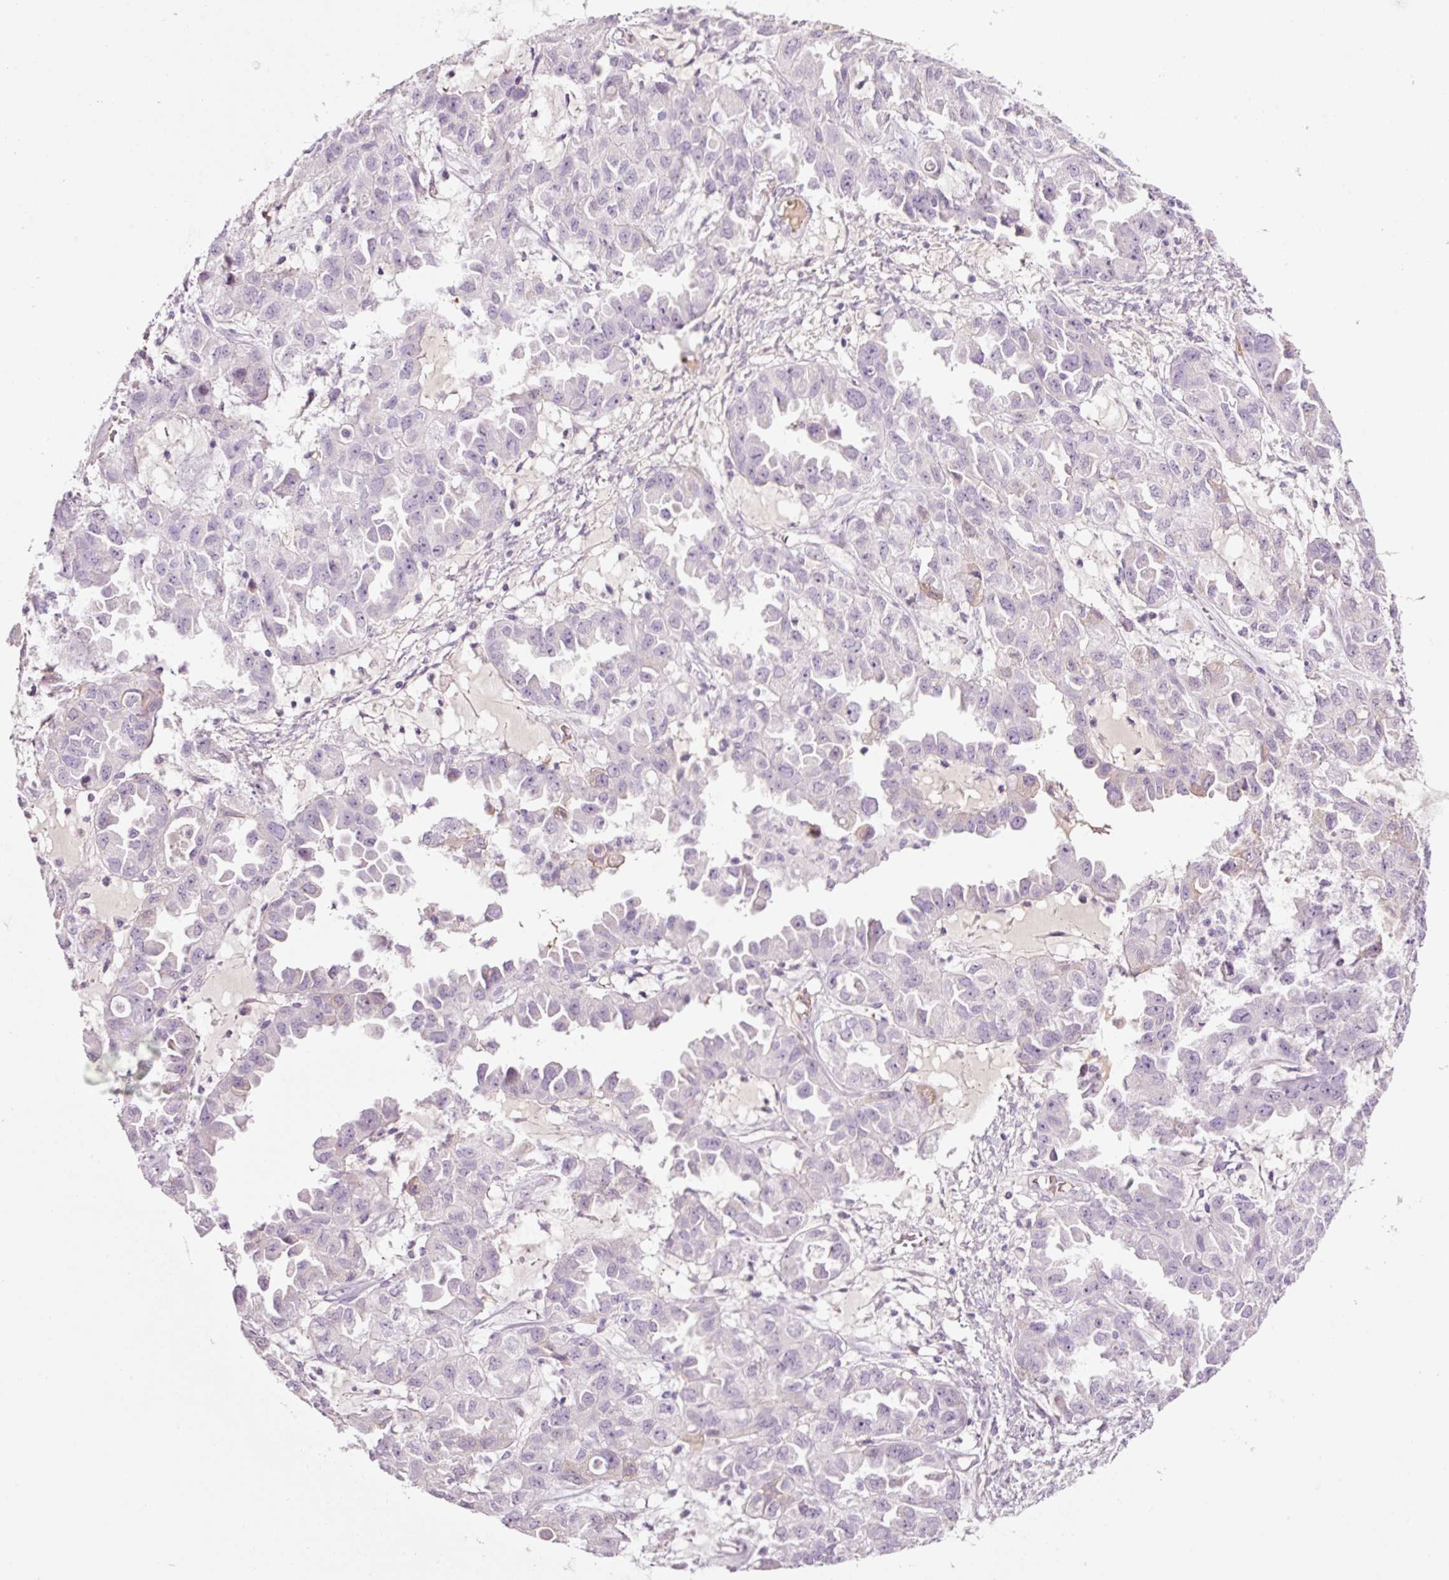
{"staining": {"intensity": "negative", "quantity": "none", "location": "none"}, "tissue": "ovarian cancer", "cell_type": "Tumor cells", "image_type": "cancer", "snomed": [{"axis": "morphology", "description": "Cystadenocarcinoma, serous, NOS"}, {"axis": "topography", "description": "Ovary"}], "caption": "This is an immunohistochemistry (IHC) image of ovarian serous cystadenocarcinoma. There is no expression in tumor cells.", "gene": "KLF1", "patient": {"sex": "female", "age": 84}}